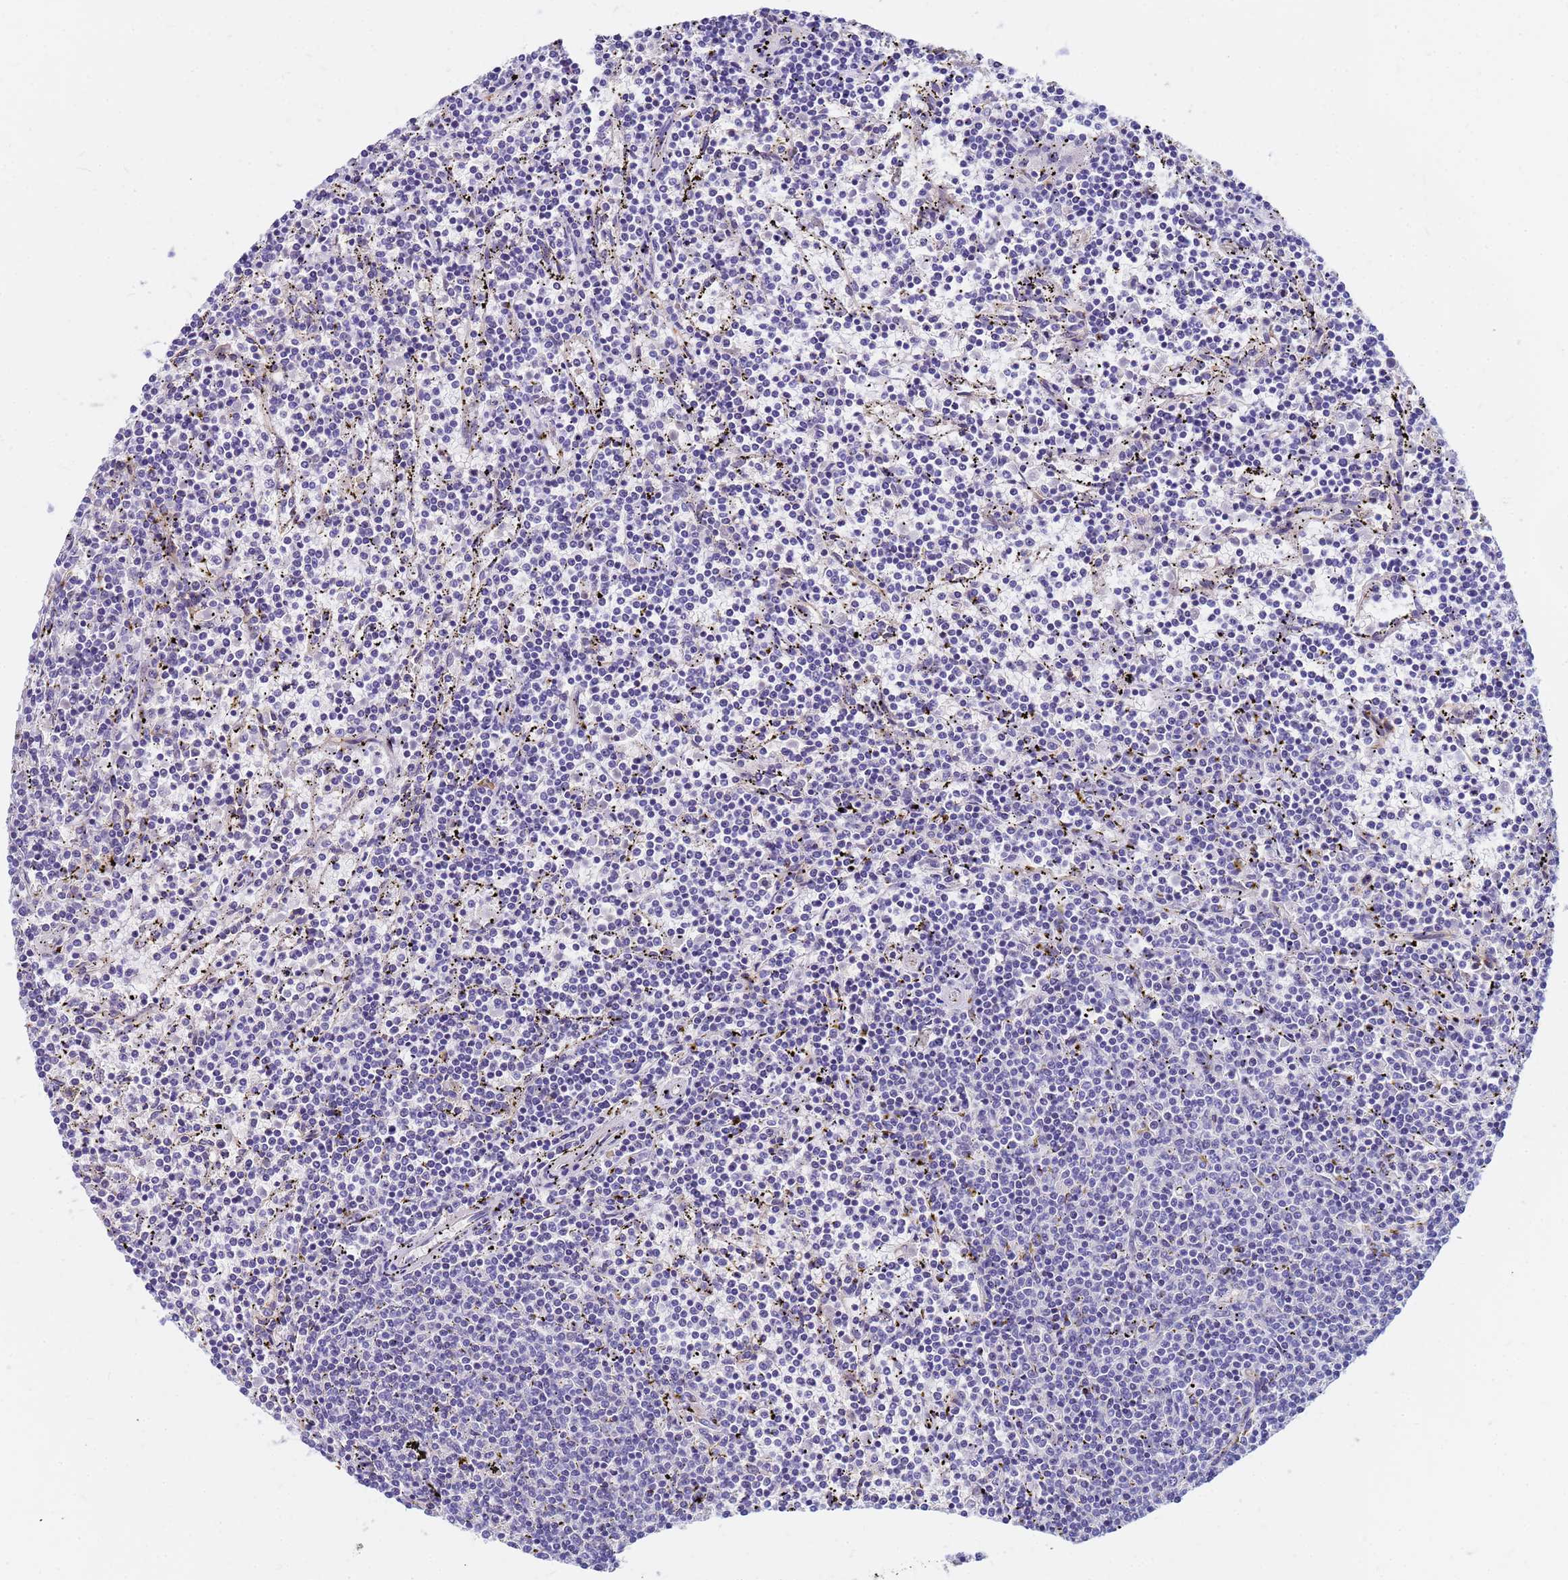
{"staining": {"intensity": "negative", "quantity": "none", "location": "none"}, "tissue": "lymphoma", "cell_type": "Tumor cells", "image_type": "cancer", "snomed": [{"axis": "morphology", "description": "Malignant lymphoma, non-Hodgkin's type, Low grade"}, {"axis": "topography", "description": "Spleen"}], "caption": "A photomicrograph of human lymphoma is negative for staining in tumor cells.", "gene": "DPRX", "patient": {"sex": "female", "age": 50}}